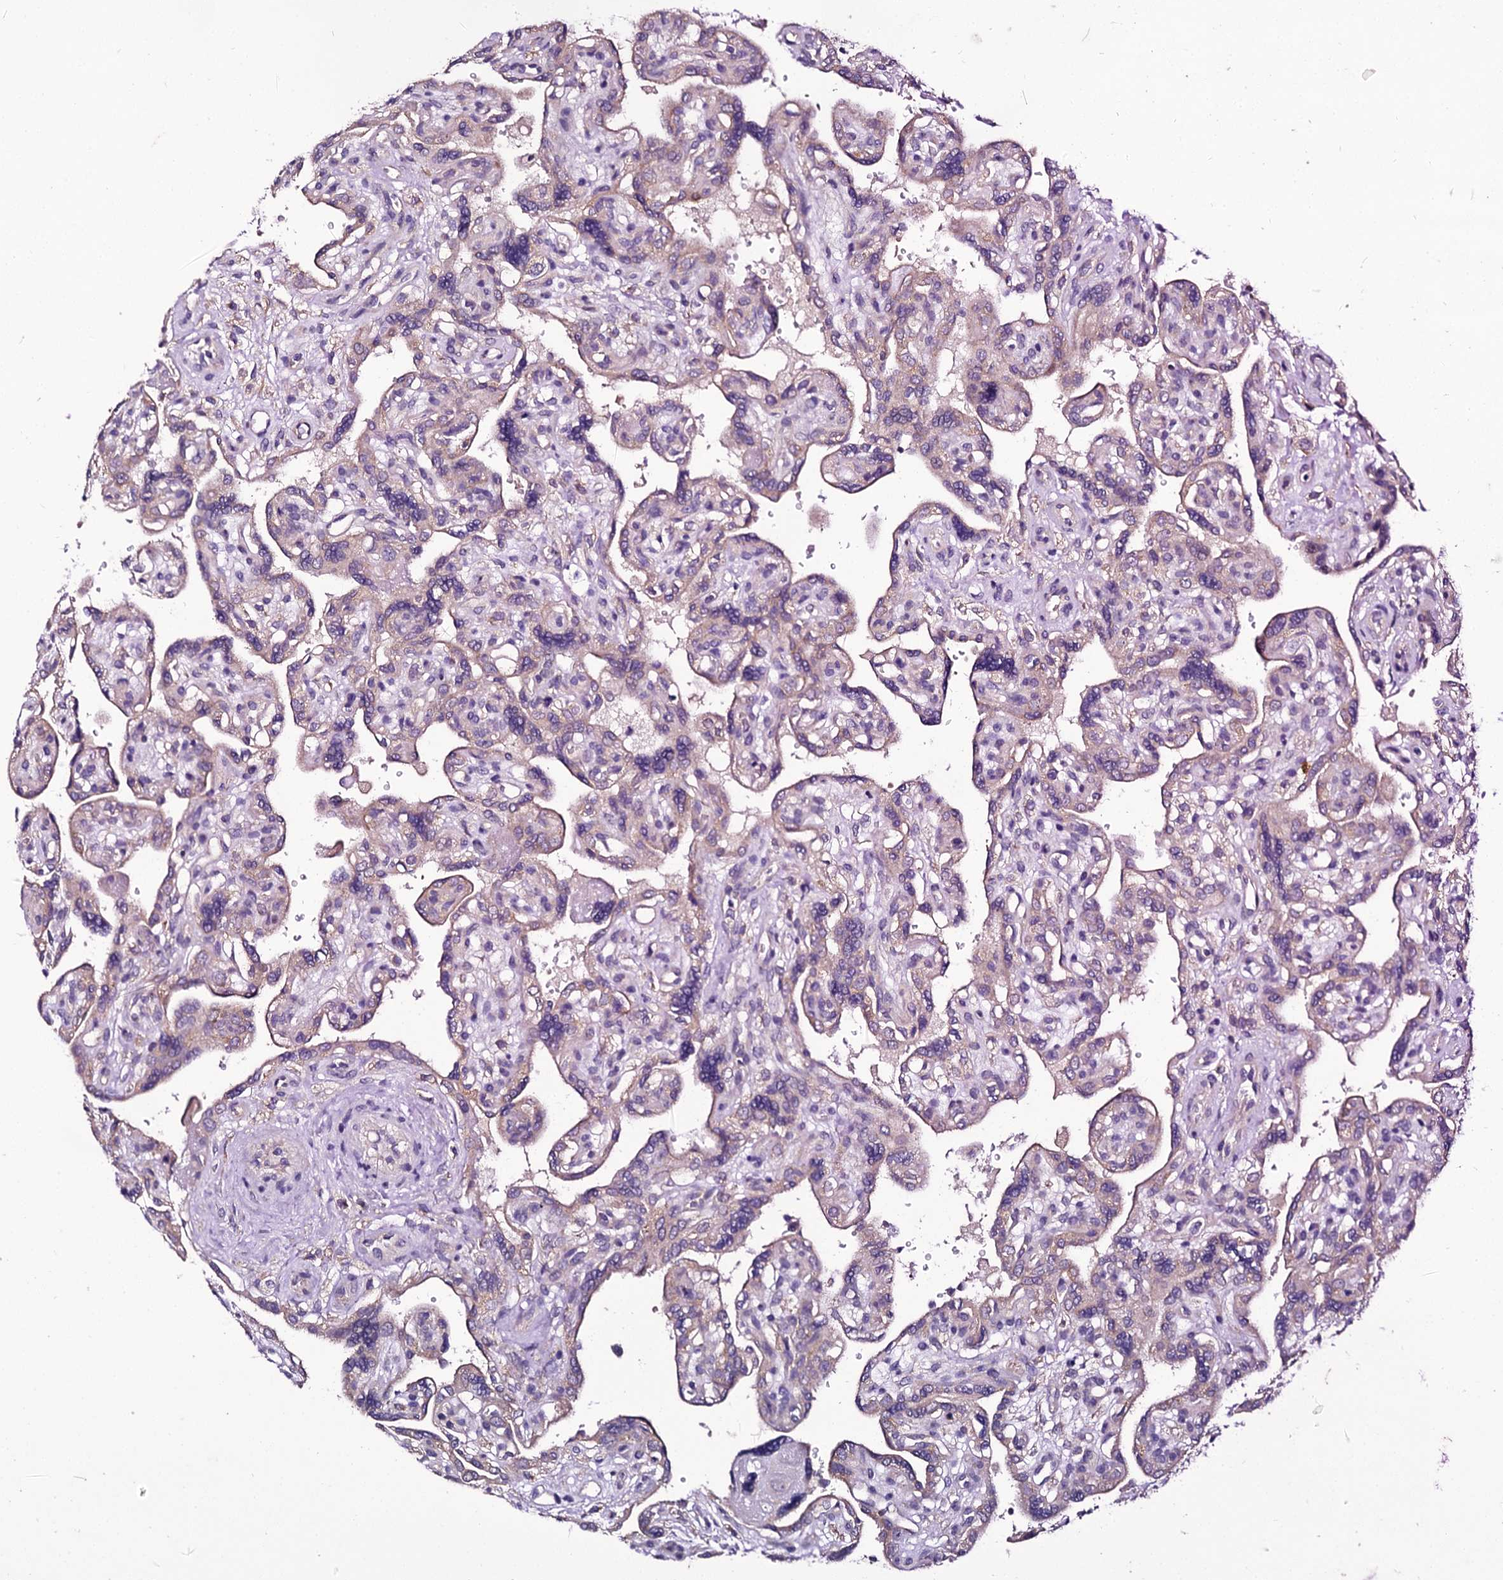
{"staining": {"intensity": "weak", "quantity": "<25%", "location": "cytoplasmic/membranous"}, "tissue": "placenta", "cell_type": "Trophoblastic cells", "image_type": "normal", "snomed": [{"axis": "morphology", "description": "Normal tissue, NOS"}, {"axis": "topography", "description": "Placenta"}], "caption": "The histopathology image displays no staining of trophoblastic cells in benign placenta.", "gene": "PANX2", "patient": {"sex": "female", "age": 39}}